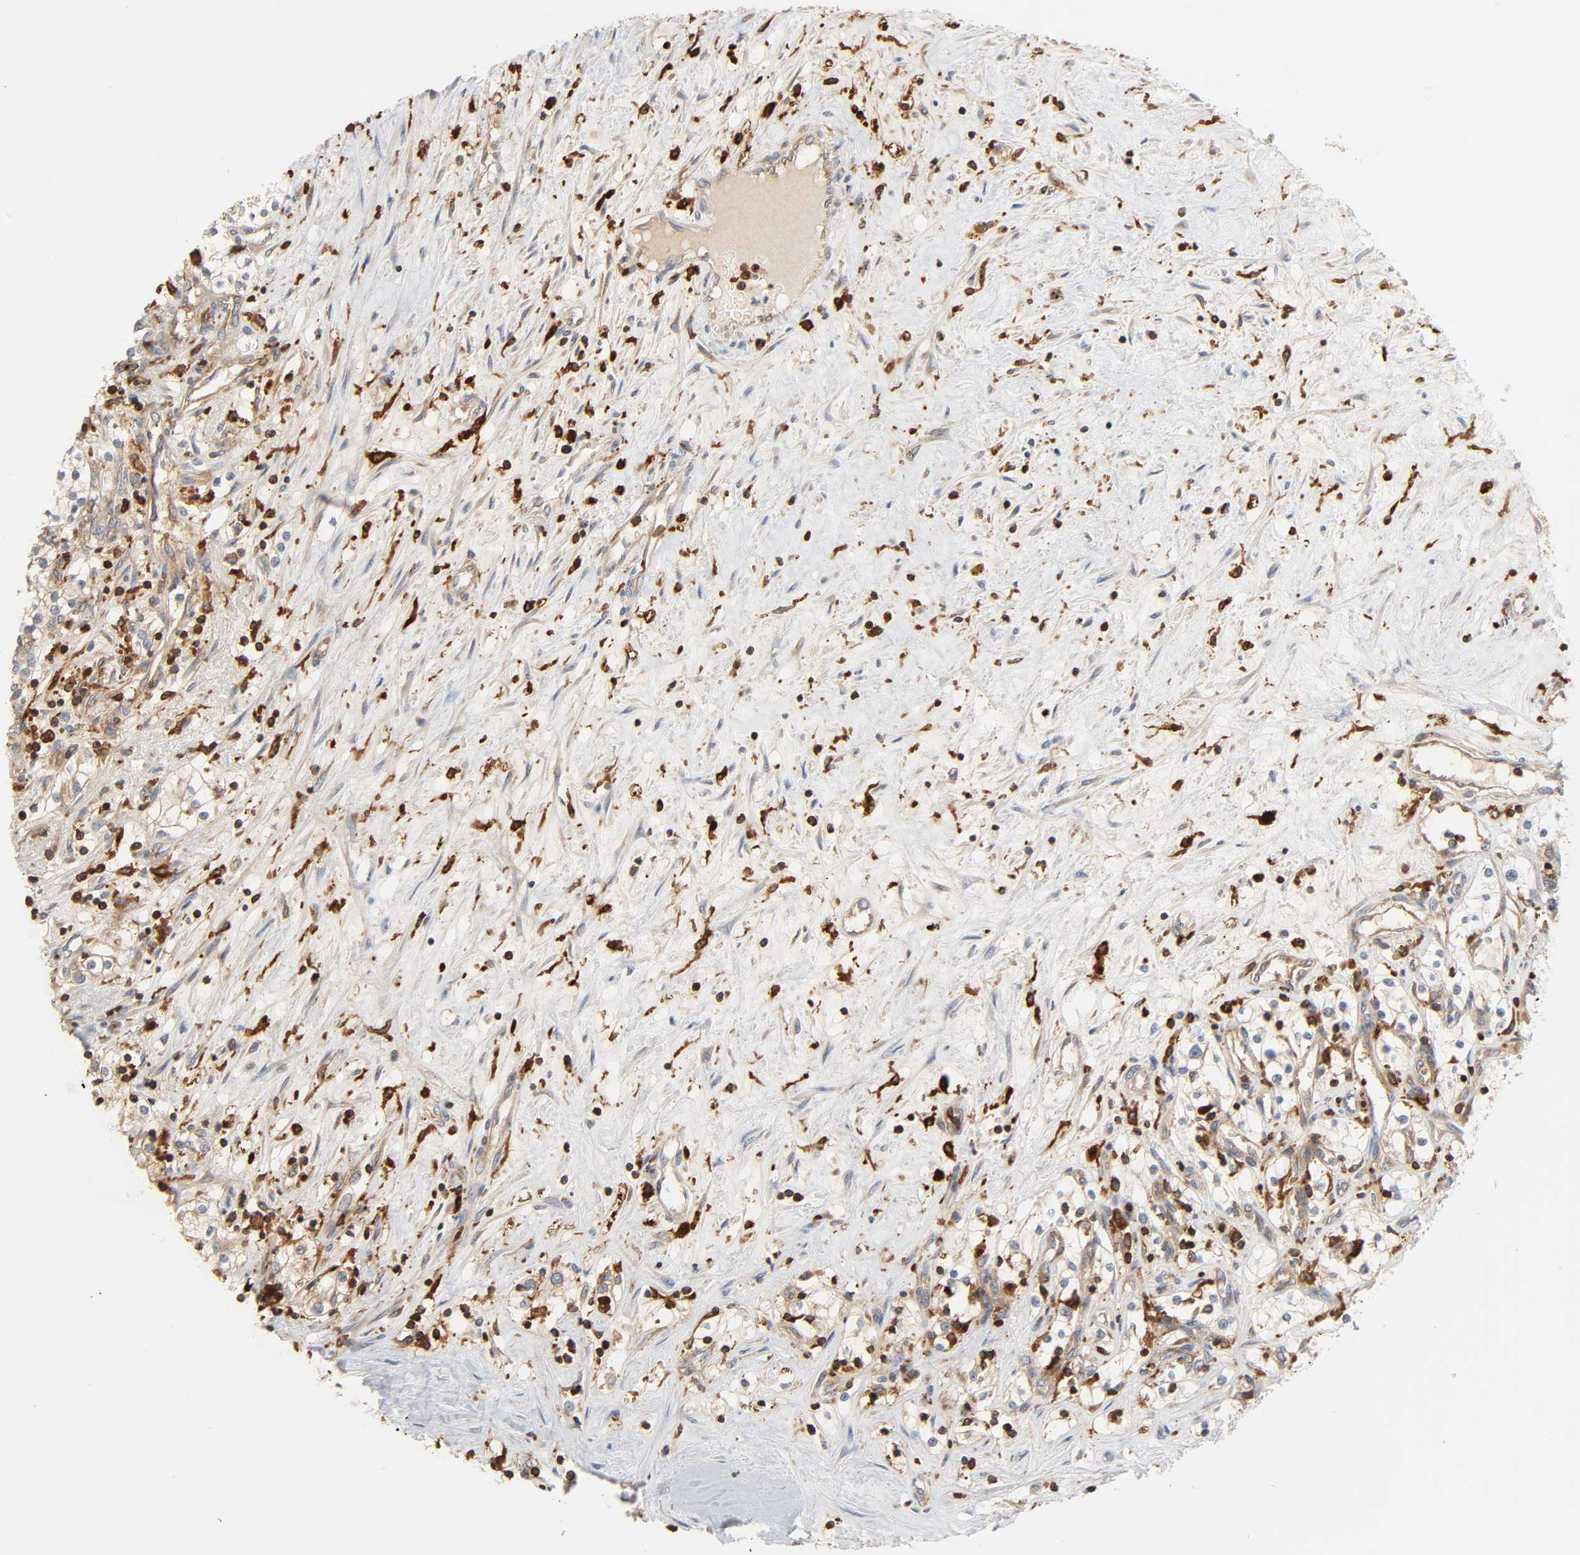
{"staining": {"intensity": "moderate", "quantity": ">75%", "location": "cytoplasmic/membranous"}, "tissue": "renal cancer", "cell_type": "Tumor cells", "image_type": "cancer", "snomed": [{"axis": "morphology", "description": "Adenocarcinoma, NOS"}, {"axis": "topography", "description": "Kidney"}], "caption": "Renal cancer stained with a brown dye displays moderate cytoplasmic/membranous positive staining in approximately >75% of tumor cells.", "gene": "BIN1", "patient": {"sex": "male", "age": 68}}